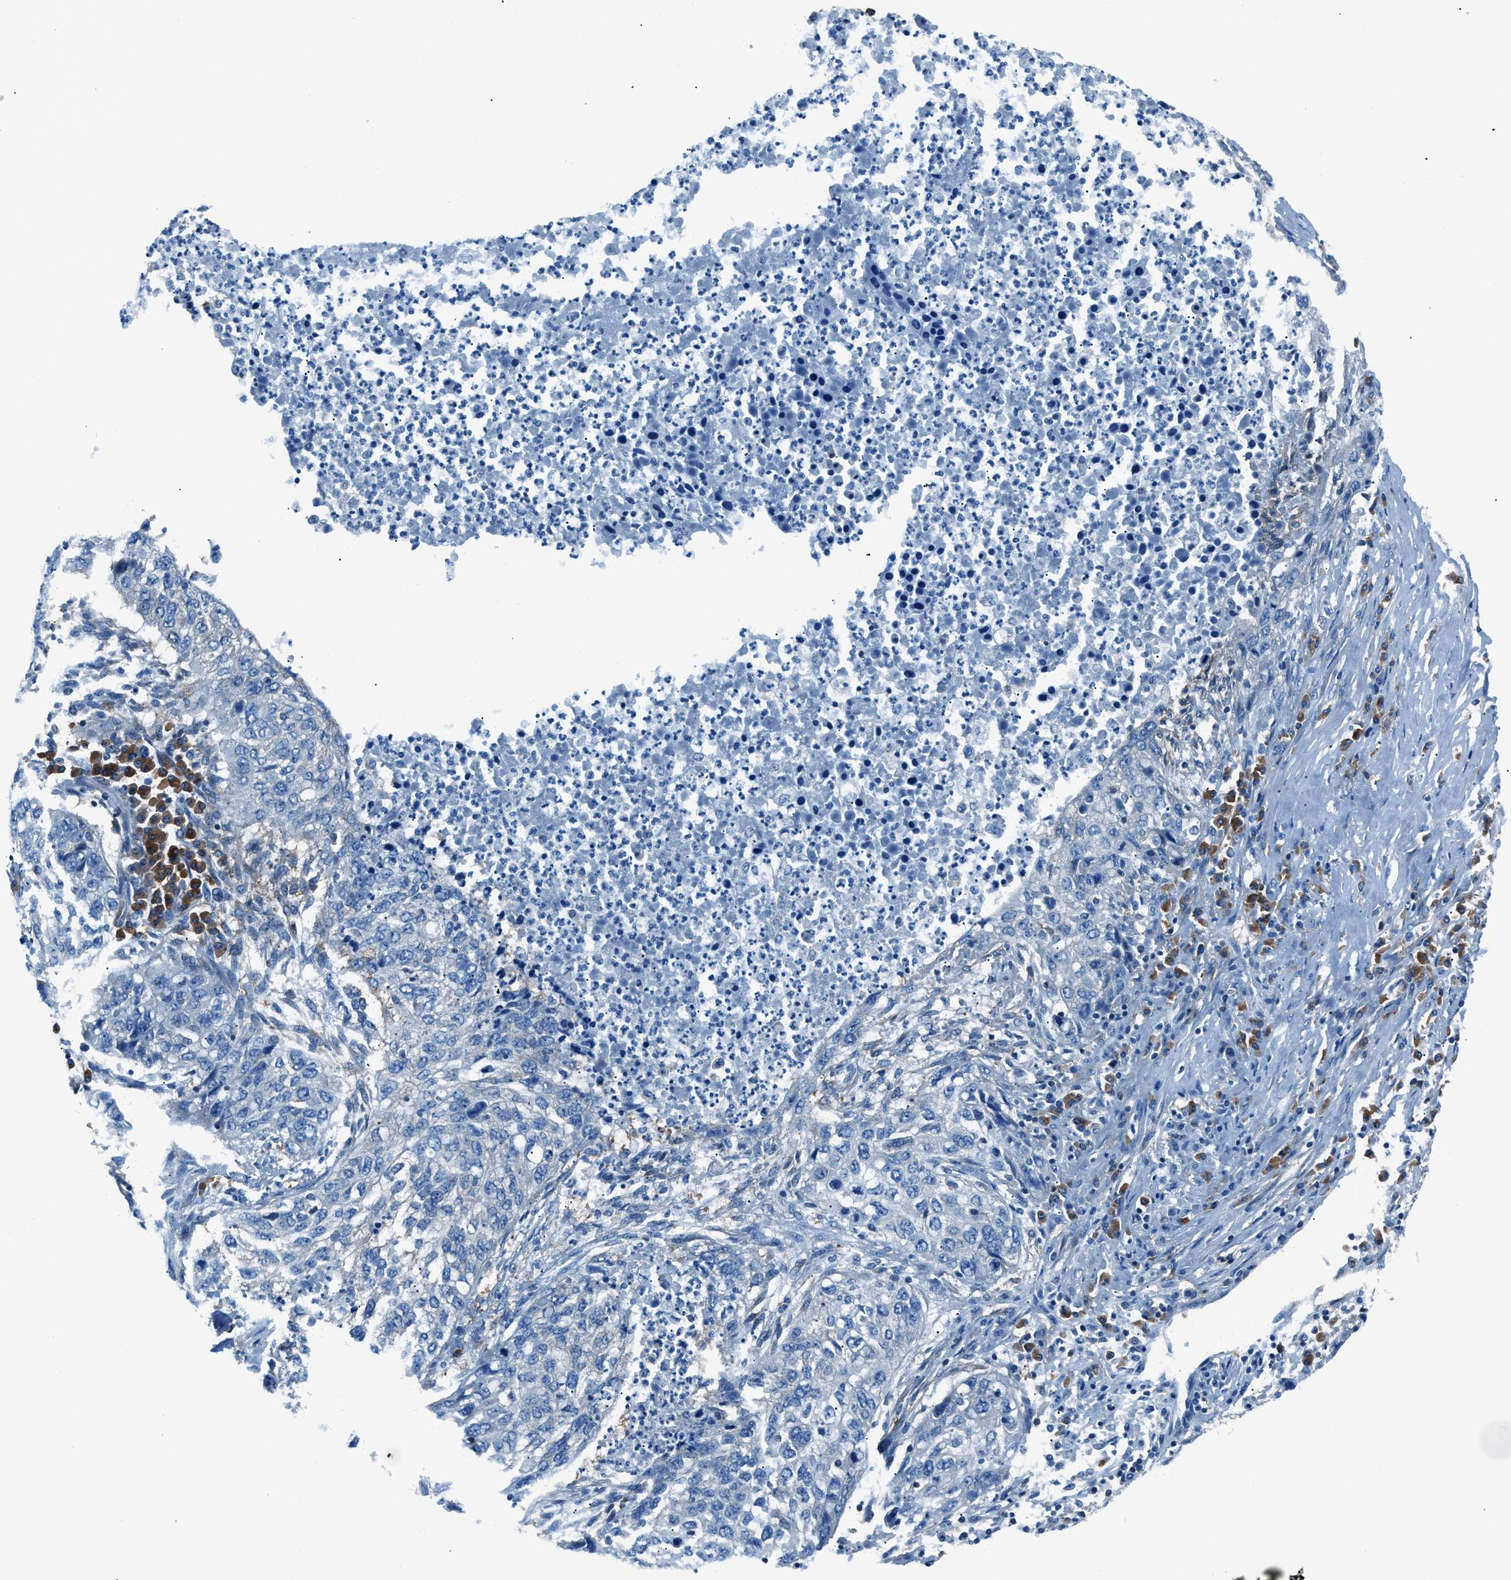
{"staining": {"intensity": "negative", "quantity": "none", "location": "none"}, "tissue": "lung cancer", "cell_type": "Tumor cells", "image_type": "cancer", "snomed": [{"axis": "morphology", "description": "Squamous cell carcinoma, NOS"}, {"axis": "topography", "description": "Lung"}], "caption": "This is an immunohistochemistry photomicrograph of lung cancer. There is no positivity in tumor cells.", "gene": "SARS1", "patient": {"sex": "female", "age": 63}}